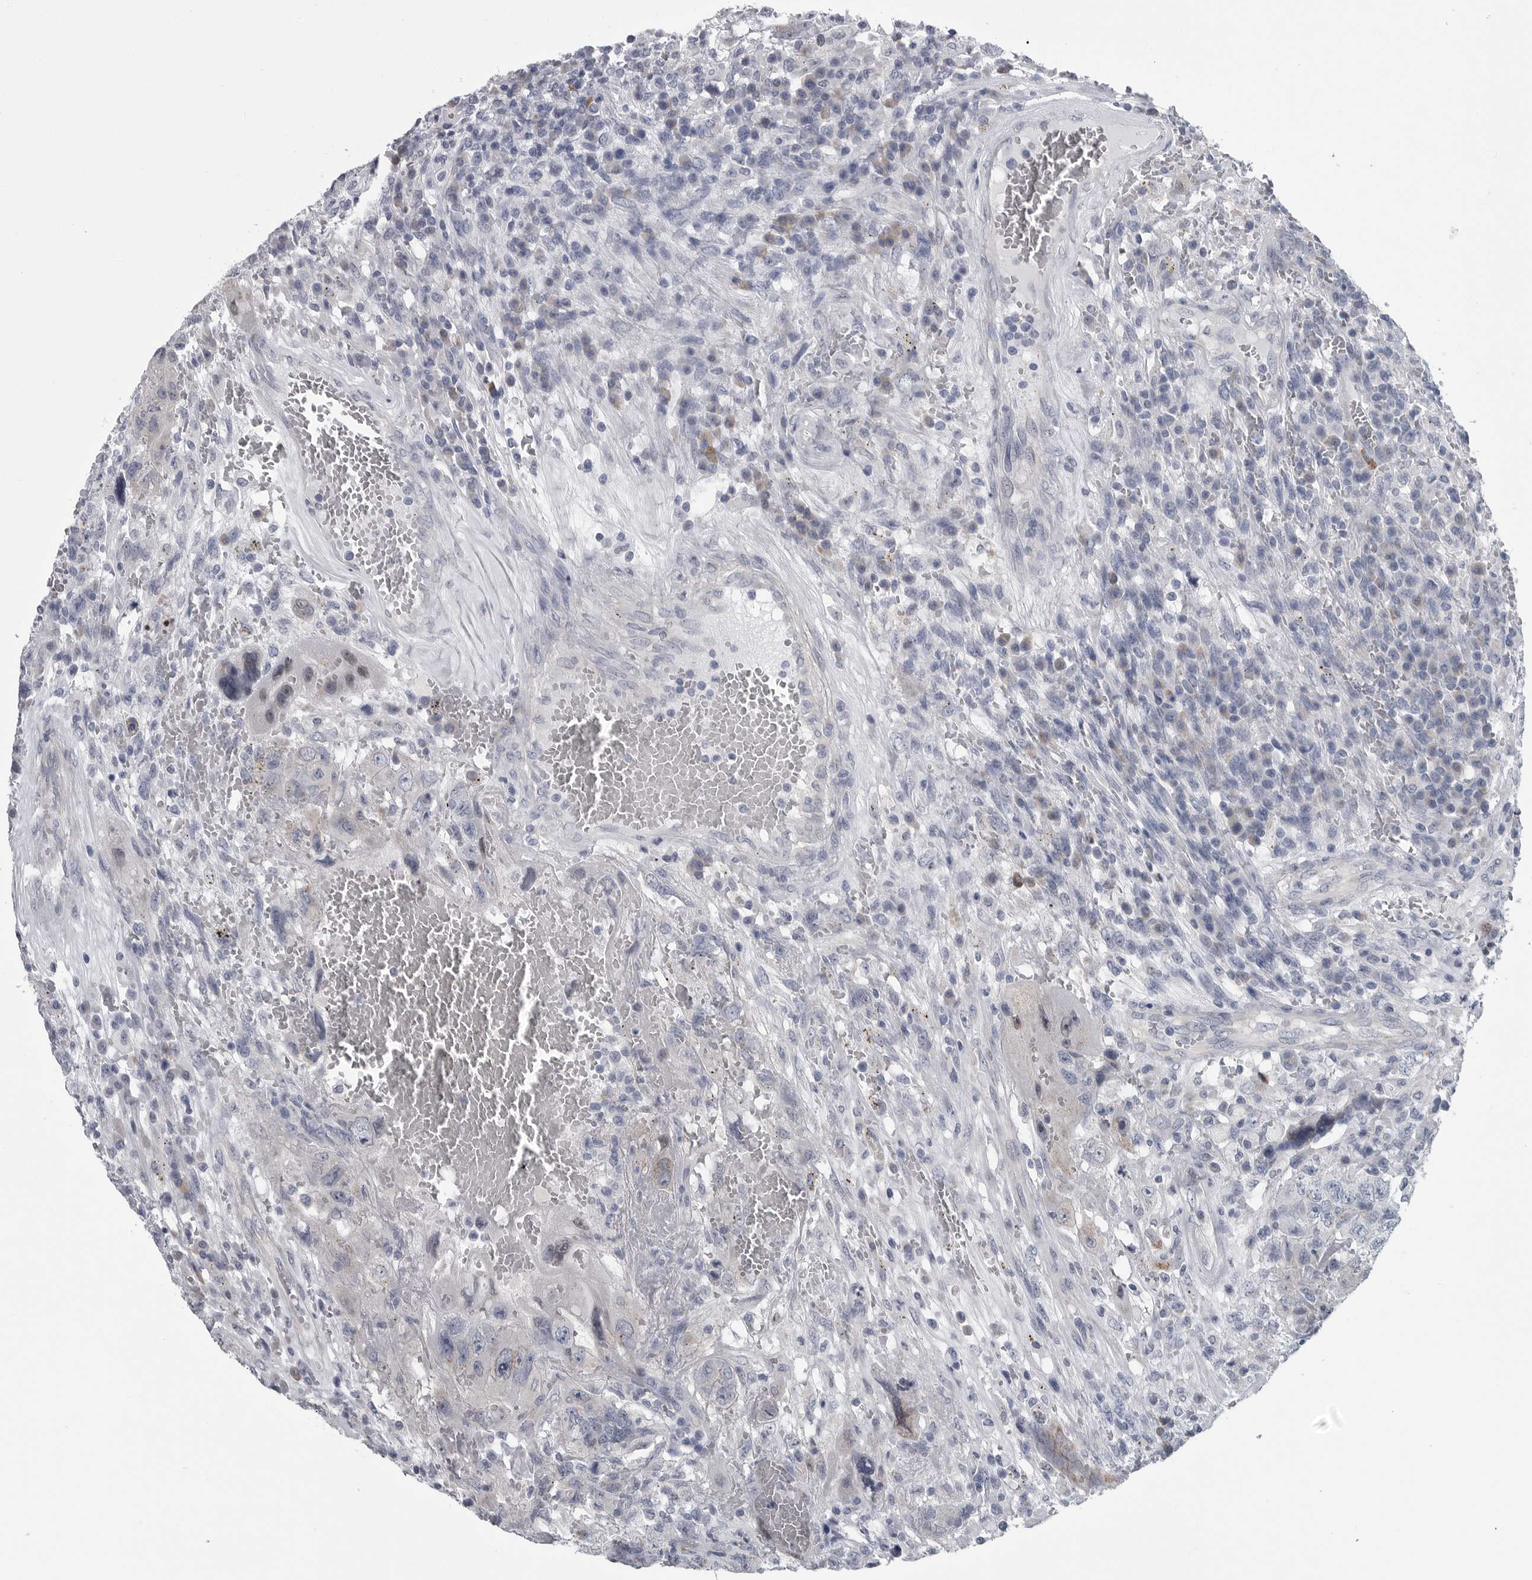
{"staining": {"intensity": "negative", "quantity": "none", "location": "none"}, "tissue": "testis cancer", "cell_type": "Tumor cells", "image_type": "cancer", "snomed": [{"axis": "morphology", "description": "Carcinoma, Embryonal, NOS"}, {"axis": "topography", "description": "Testis"}], "caption": "The image shows no staining of tumor cells in testis embryonal carcinoma.", "gene": "MYOC", "patient": {"sex": "male", "age": 26}}